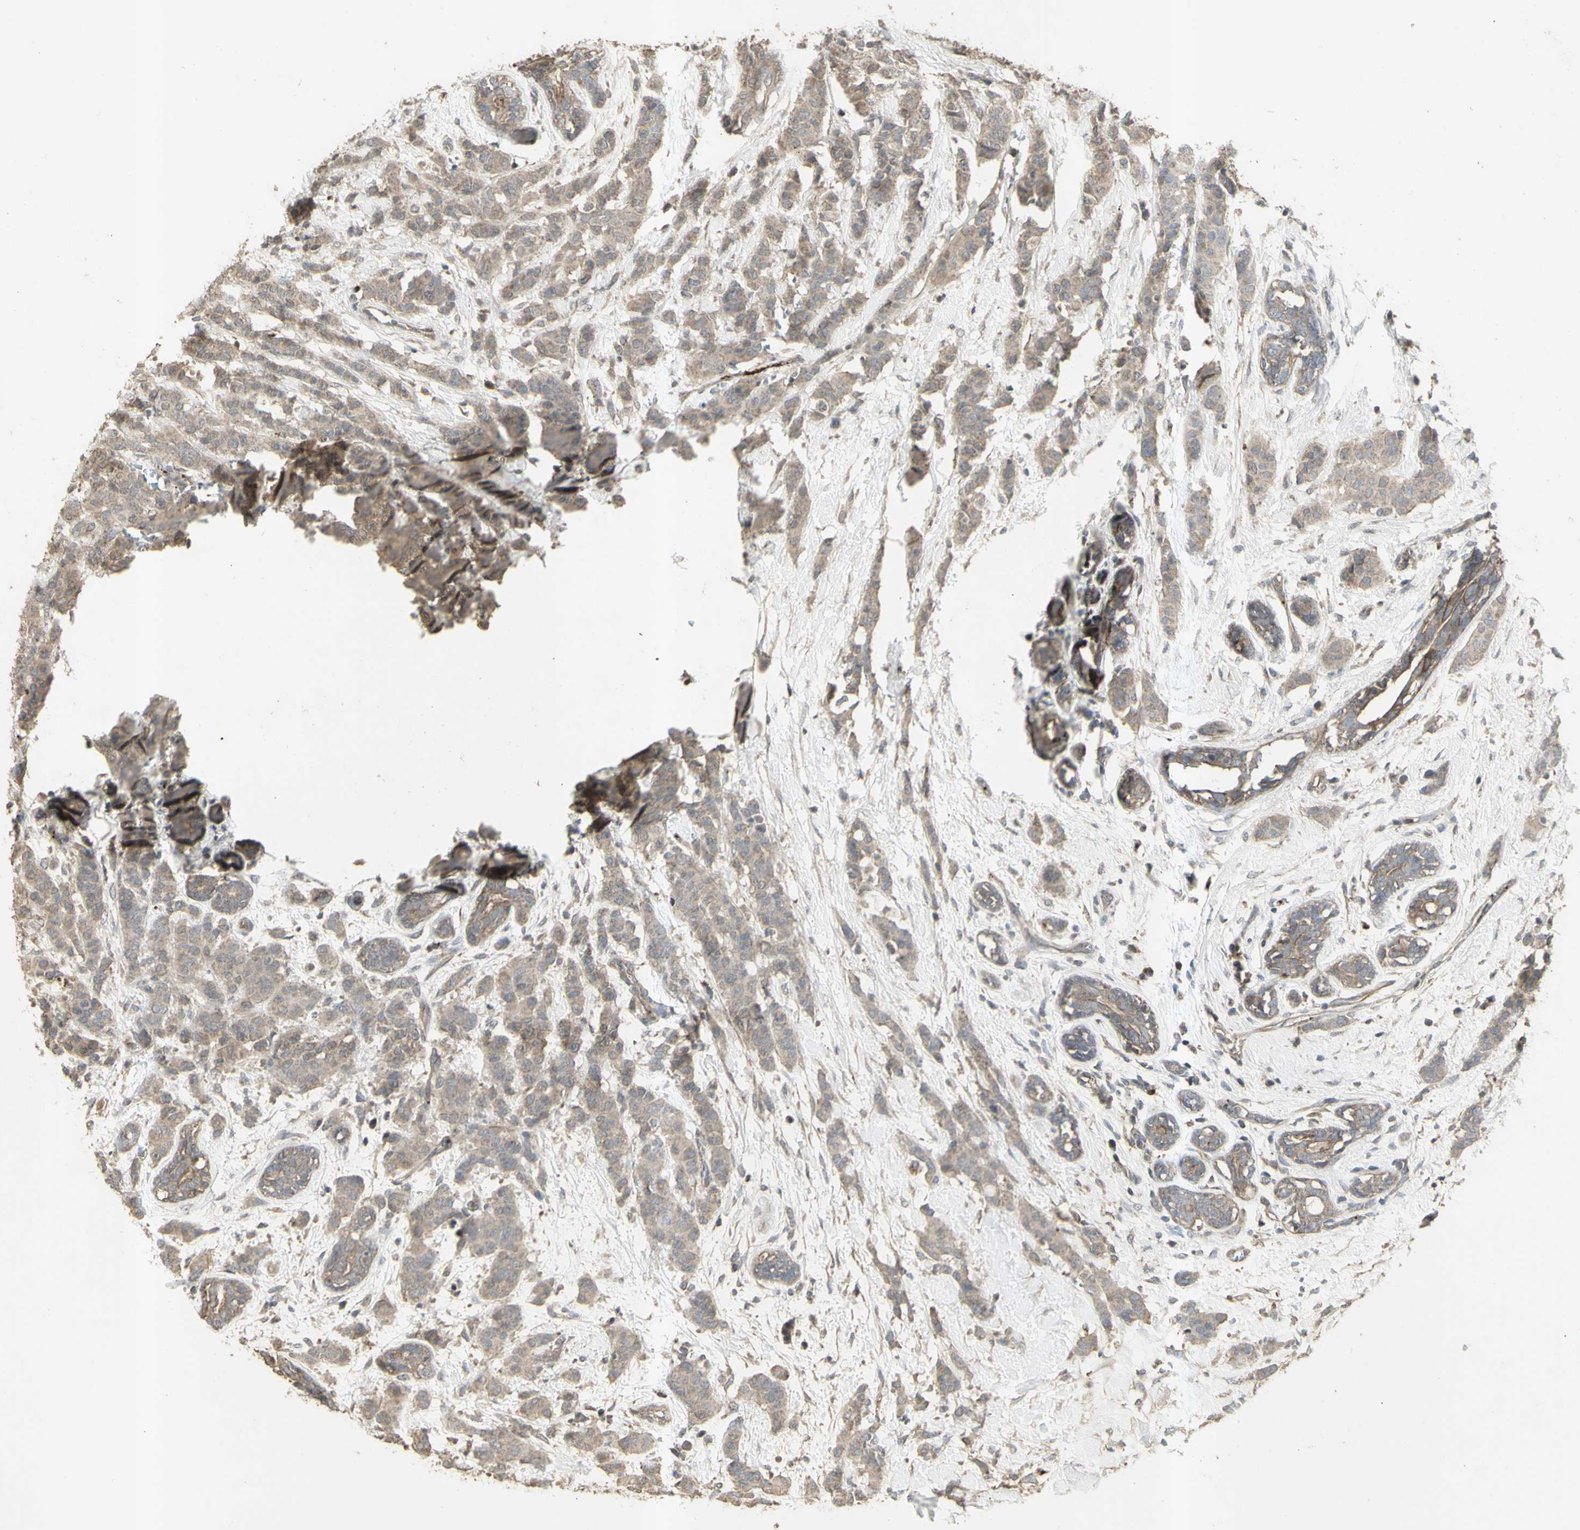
{"staining": {"intensity": "weak", "quantity": ">75%", "location": "cytoplasmic/membranous"}, "tissue": "breast cancer", "cell_type": "Tumor cells", "image_type": "cancer", "snomed": [{"axis": "morphology", "description": "Normal tissue, NOS"}, {"axis": "morphology", "description": "Duct carcinoma"}, {"axis": "topography", "description": "Breast"}], "caption": "DAB immunohistochemical staining of breast cancer (intraductal carcinoma) shows weak cytoplasmic/membranous protein positivity in approximately >75% of tumor cells.", "gene": "ALOX12", "patient": {"sex": "female", "age": 40}}